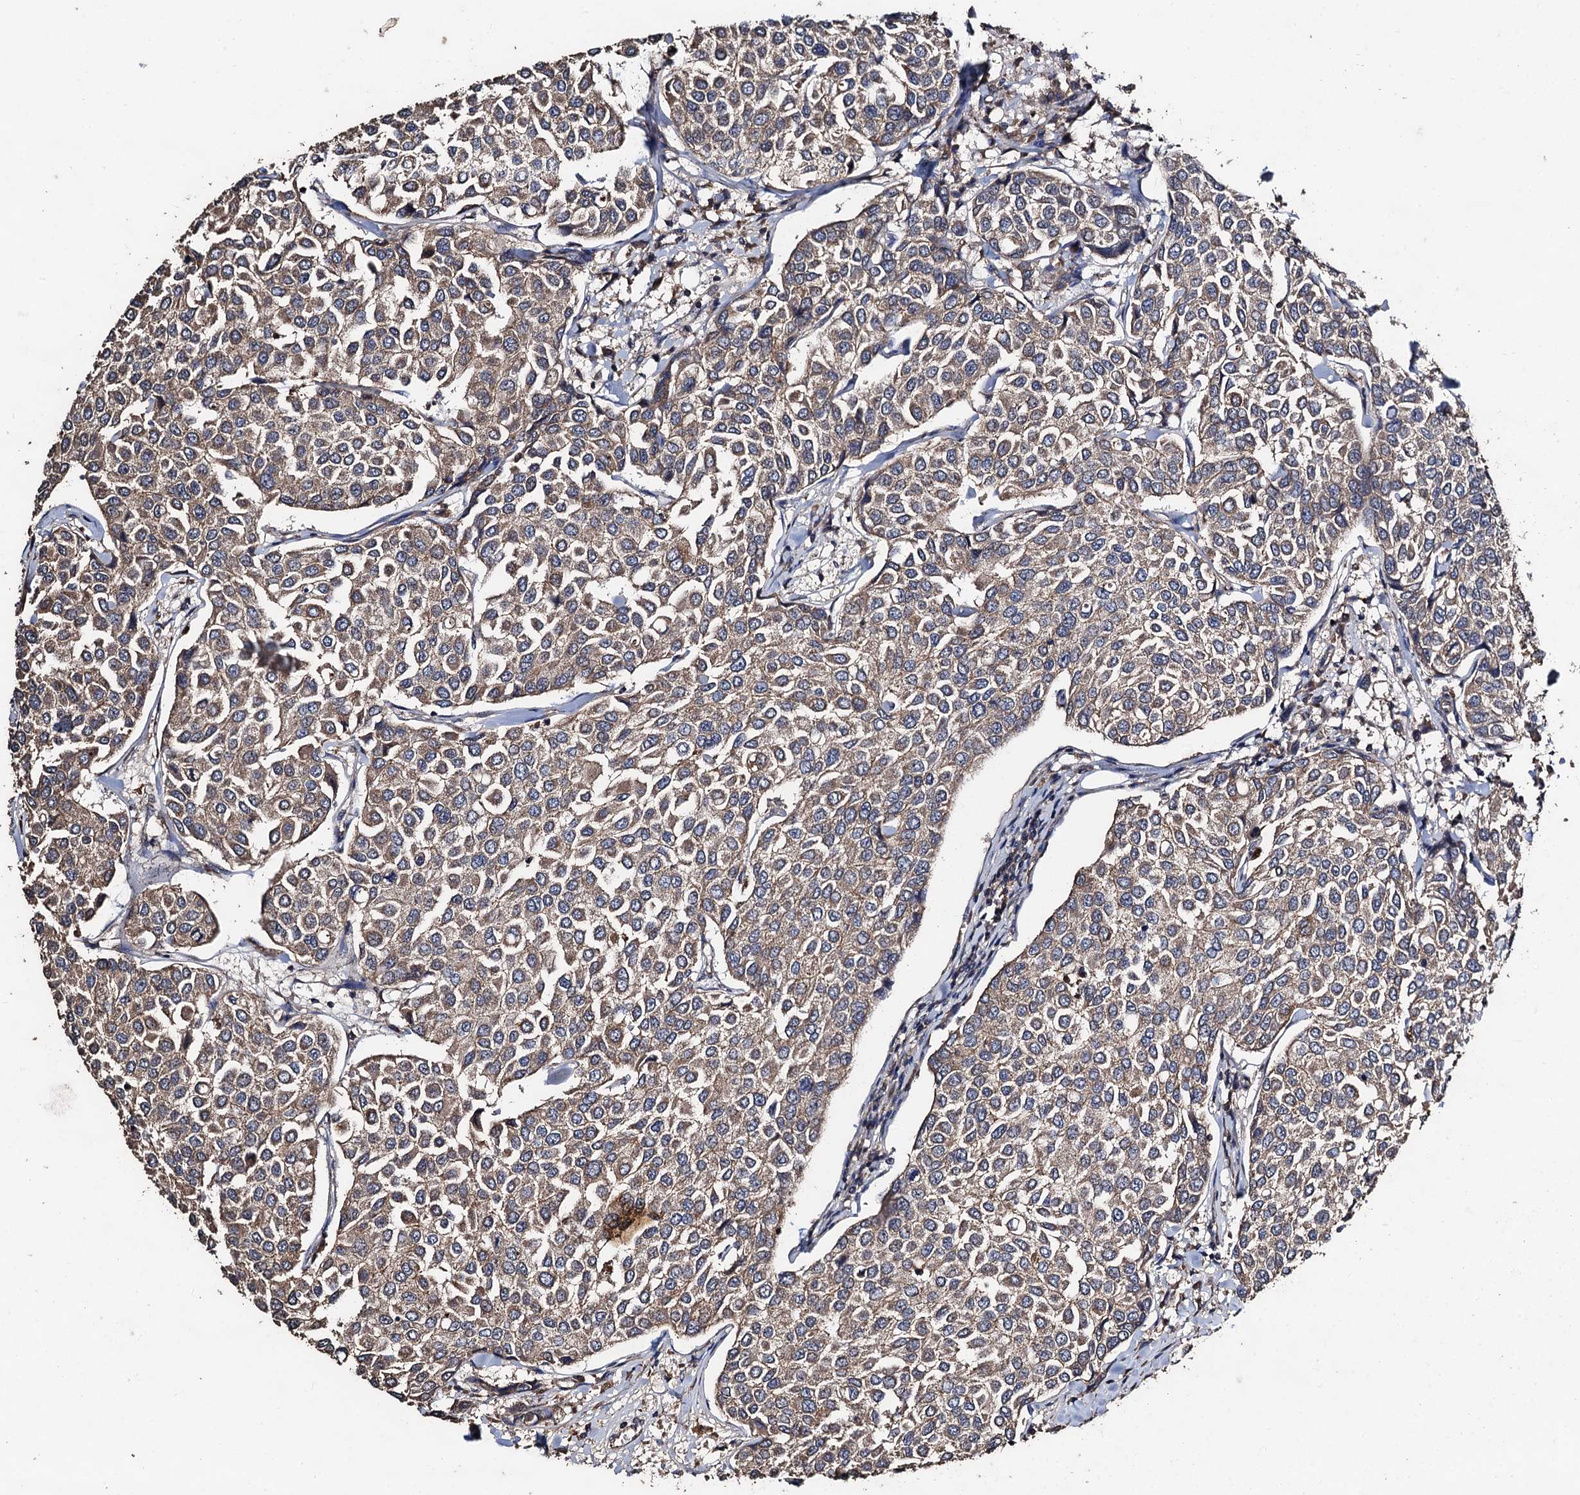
{"staining": {"intensity": "moderate", "quantity": ">75%", "location": "cytoplasmic/membranous"}, "tissue": "breast cancer", "cell_type": "Tumor cells", "image_type": "cancer", "snomed": [{"axis": "morphology", "description": "Duct carcinoma"}, {"axis": "topography", "description": "Breast"}], "caption": "Breast cancer tissue reveals moderate cytoplasmic/membranous expression in approximately >75% of tumor cells, visualized by immunohistochemistry.", "gene": "PPTC7", "patient": {"sex": "female", "age": 55}}